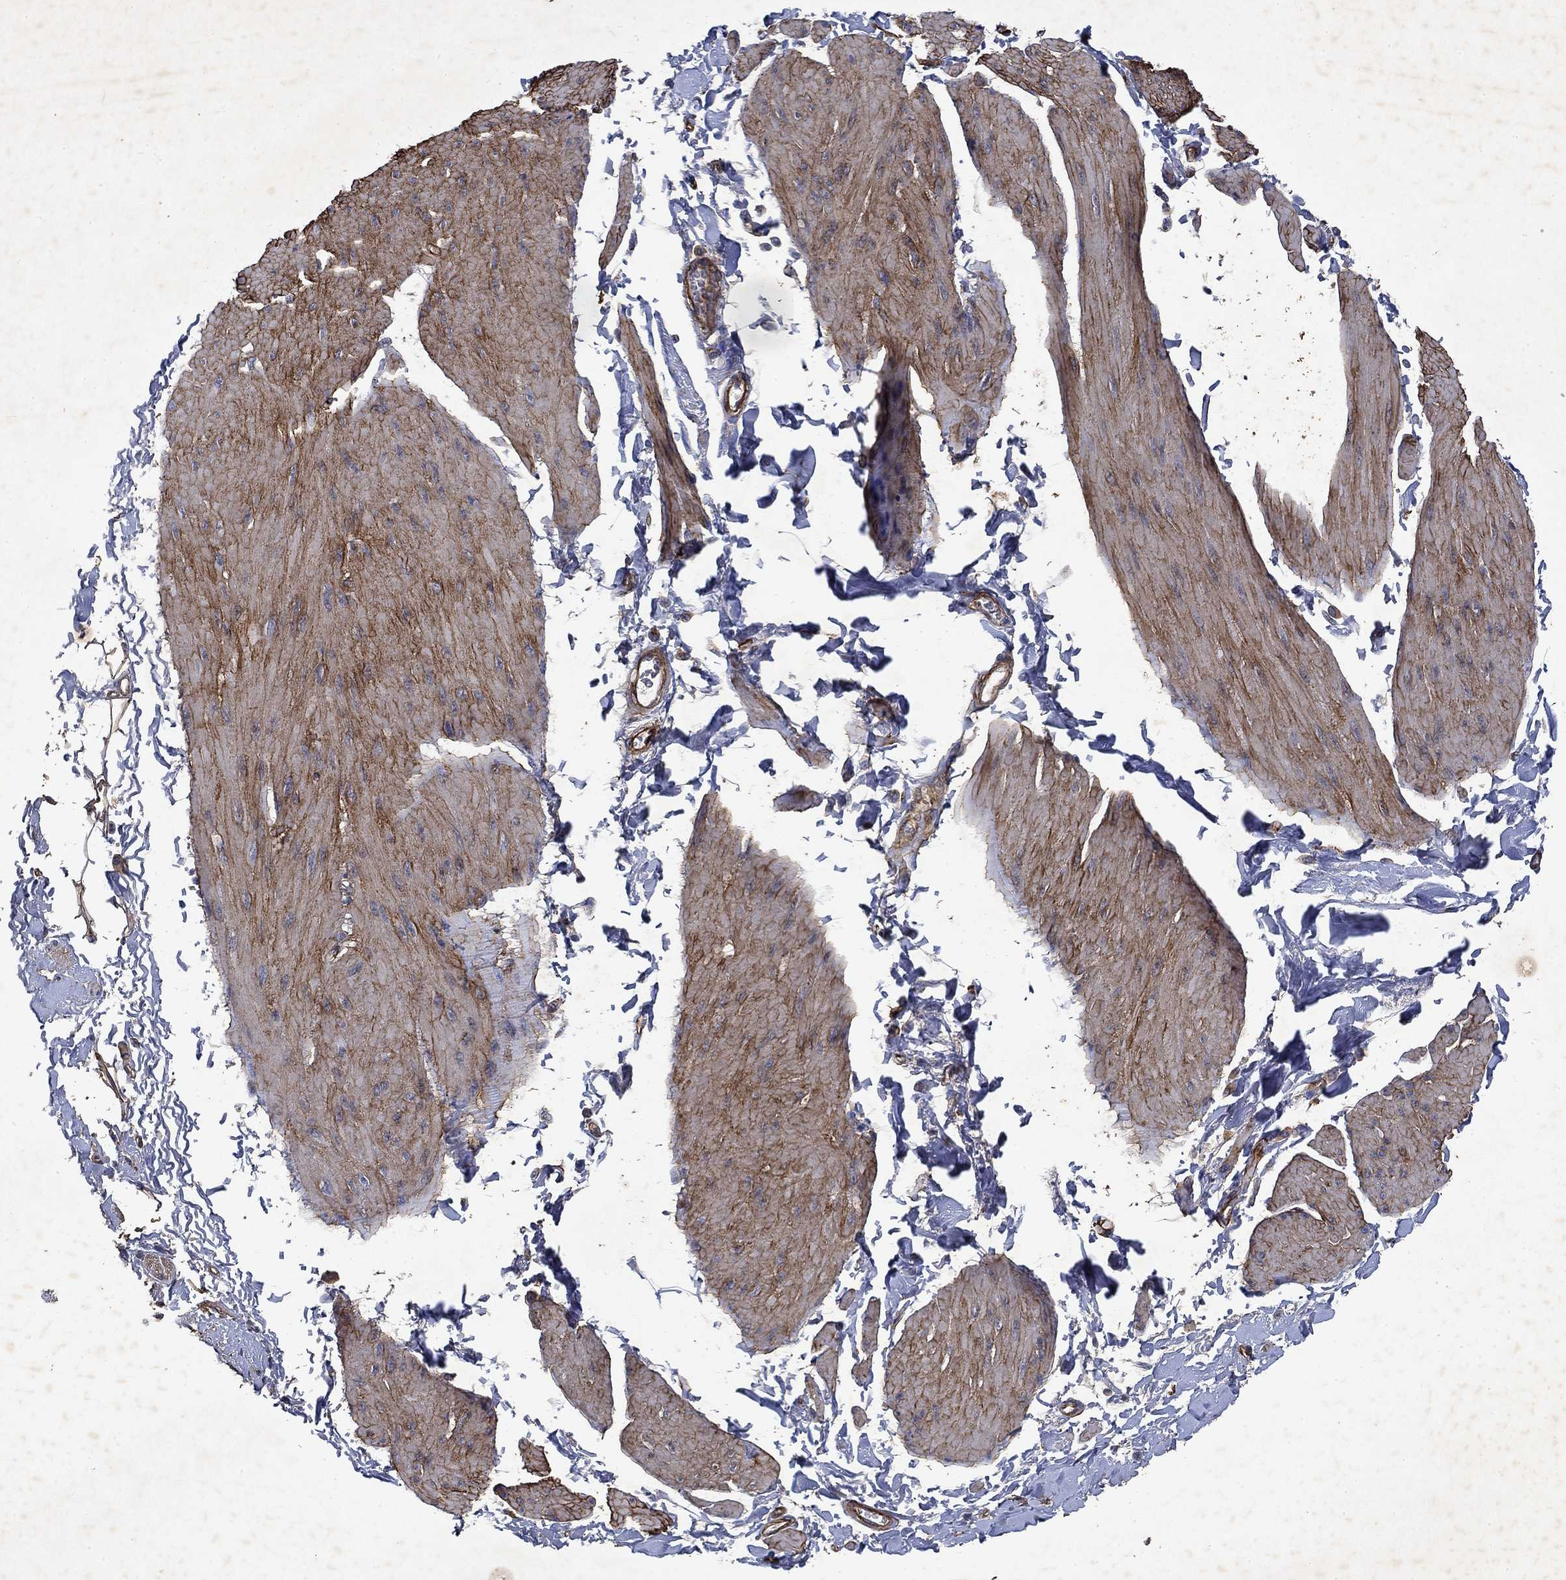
{"staining": {"intensity": "strong", "quantity": "25%-75%", "location": "cytoplasmic/membranous"}, "tissue": "smooth muscle", "cell_type": "Smooth muscle cells", "image_type": "normal", "snomed": [{"axis": "morphology", "description": "Normal tissue, NOS"}, {"axis": "topography", "description": "Adipose tissue"}, {"axis": "topography", "description": "Smooth muscle"}, {"axis": "topography", "description": "Peripheral nerve tissue"}], "caption": "Immunohistochemistry (IHC) photomicrograph of benign human smooth muscle stained for a protein (brown), which shows high levels of strong cytoplasmic/membranous positivity in about 25%-75% of smooth muscle cells.", "gene": "COL4A2", "patient": {"sex": "male", "age": 83}}